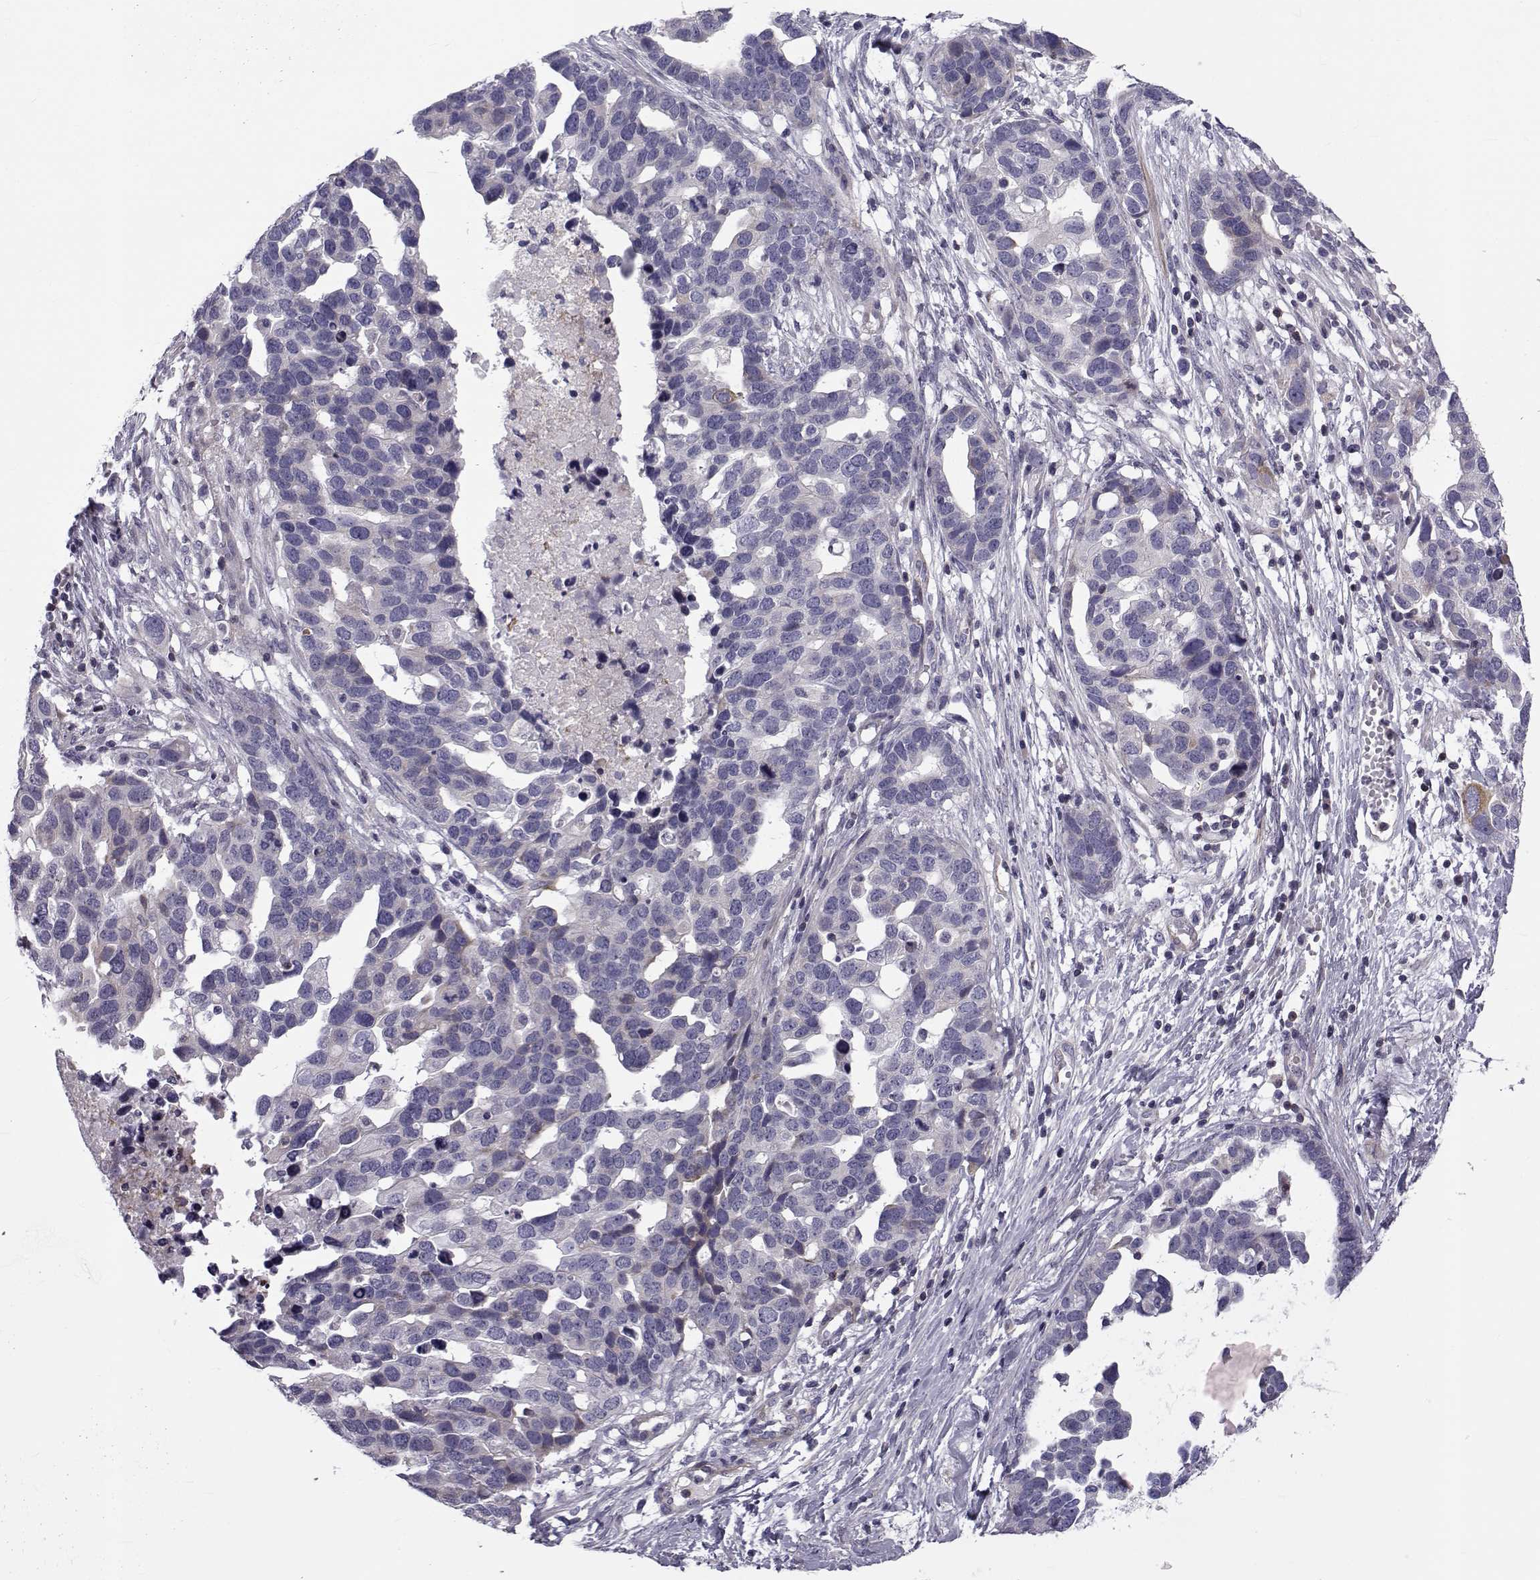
{"staining": {"intensity": "negative", "quantity": "none", "location": "none"}, "tissue": "ovarian cancer", "cell_type": "Tumor cells", "image_type": "cancer", "snomed": [{"axis": "morphology", "description": "Cystadenocarcinoma, serous, NOS"}, {"axis": "topography", "description": "Ovary"}], "caption": "Histopathology image shows no significant protein expression in tumor cells of ovarian serous cystadenocarcinoma.", "gene": "LRRC27", "patient": {"sex": "female", "age": 54}}